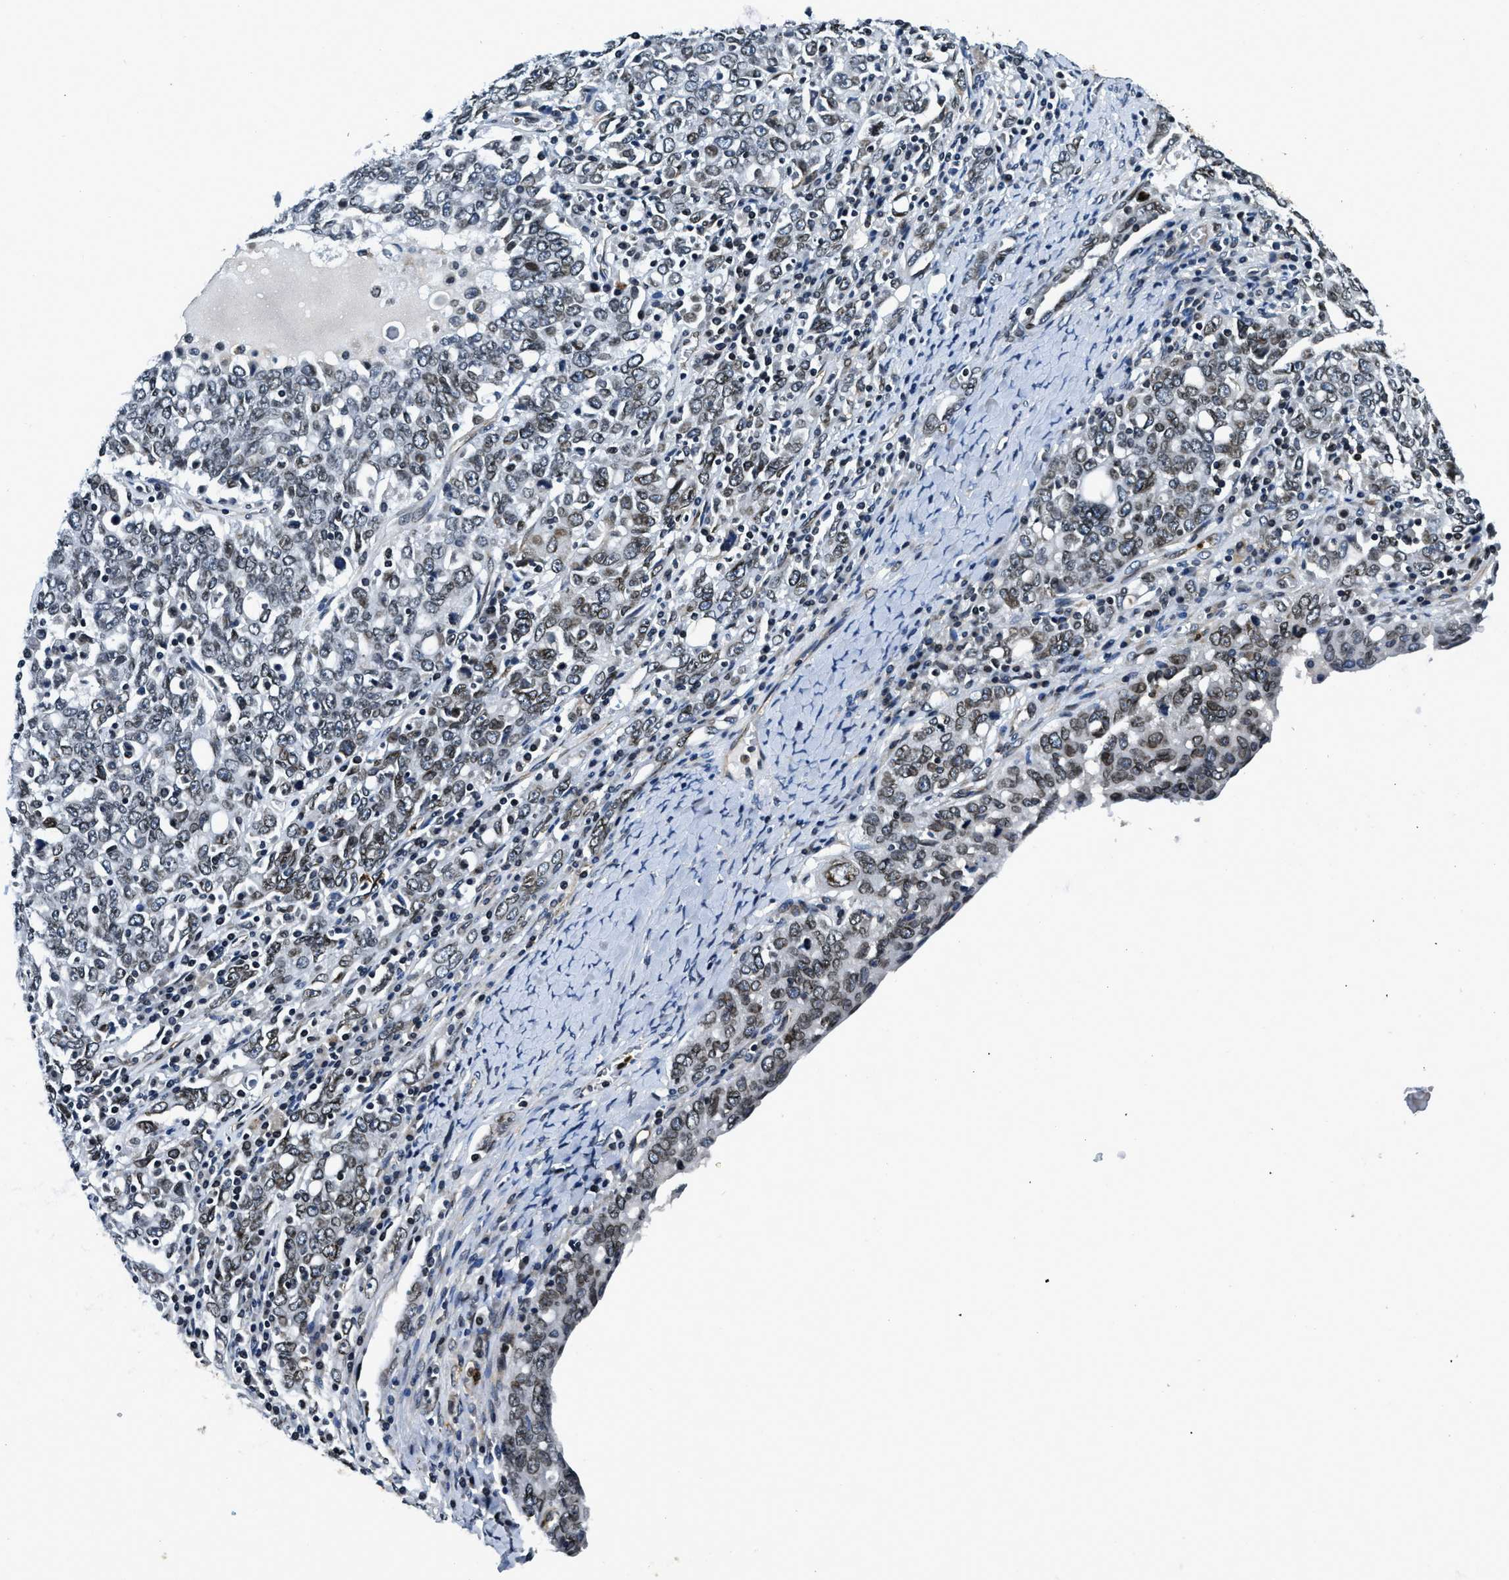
{"staining": {"intensity": "moderate", "quantity": "<25%", "location": "nuclear"}, "tissue": "ovarian cancer", "cell_type": "Tumor cells", "image_type": "cancer", "snomed": [{"axis": "morphology", "description": "Carcinoma, endometroid"}, {"axis": "topography", "description": "Ovary"}], "caption": "Immunohistochemical staining of ovarian endometroid carcinoma reveals low levels of moderate nuclear protein positivity in about <25% of tumor cells.", "gene": "ZC3HC1", "patient": {"sex": "female", "age": 62}}